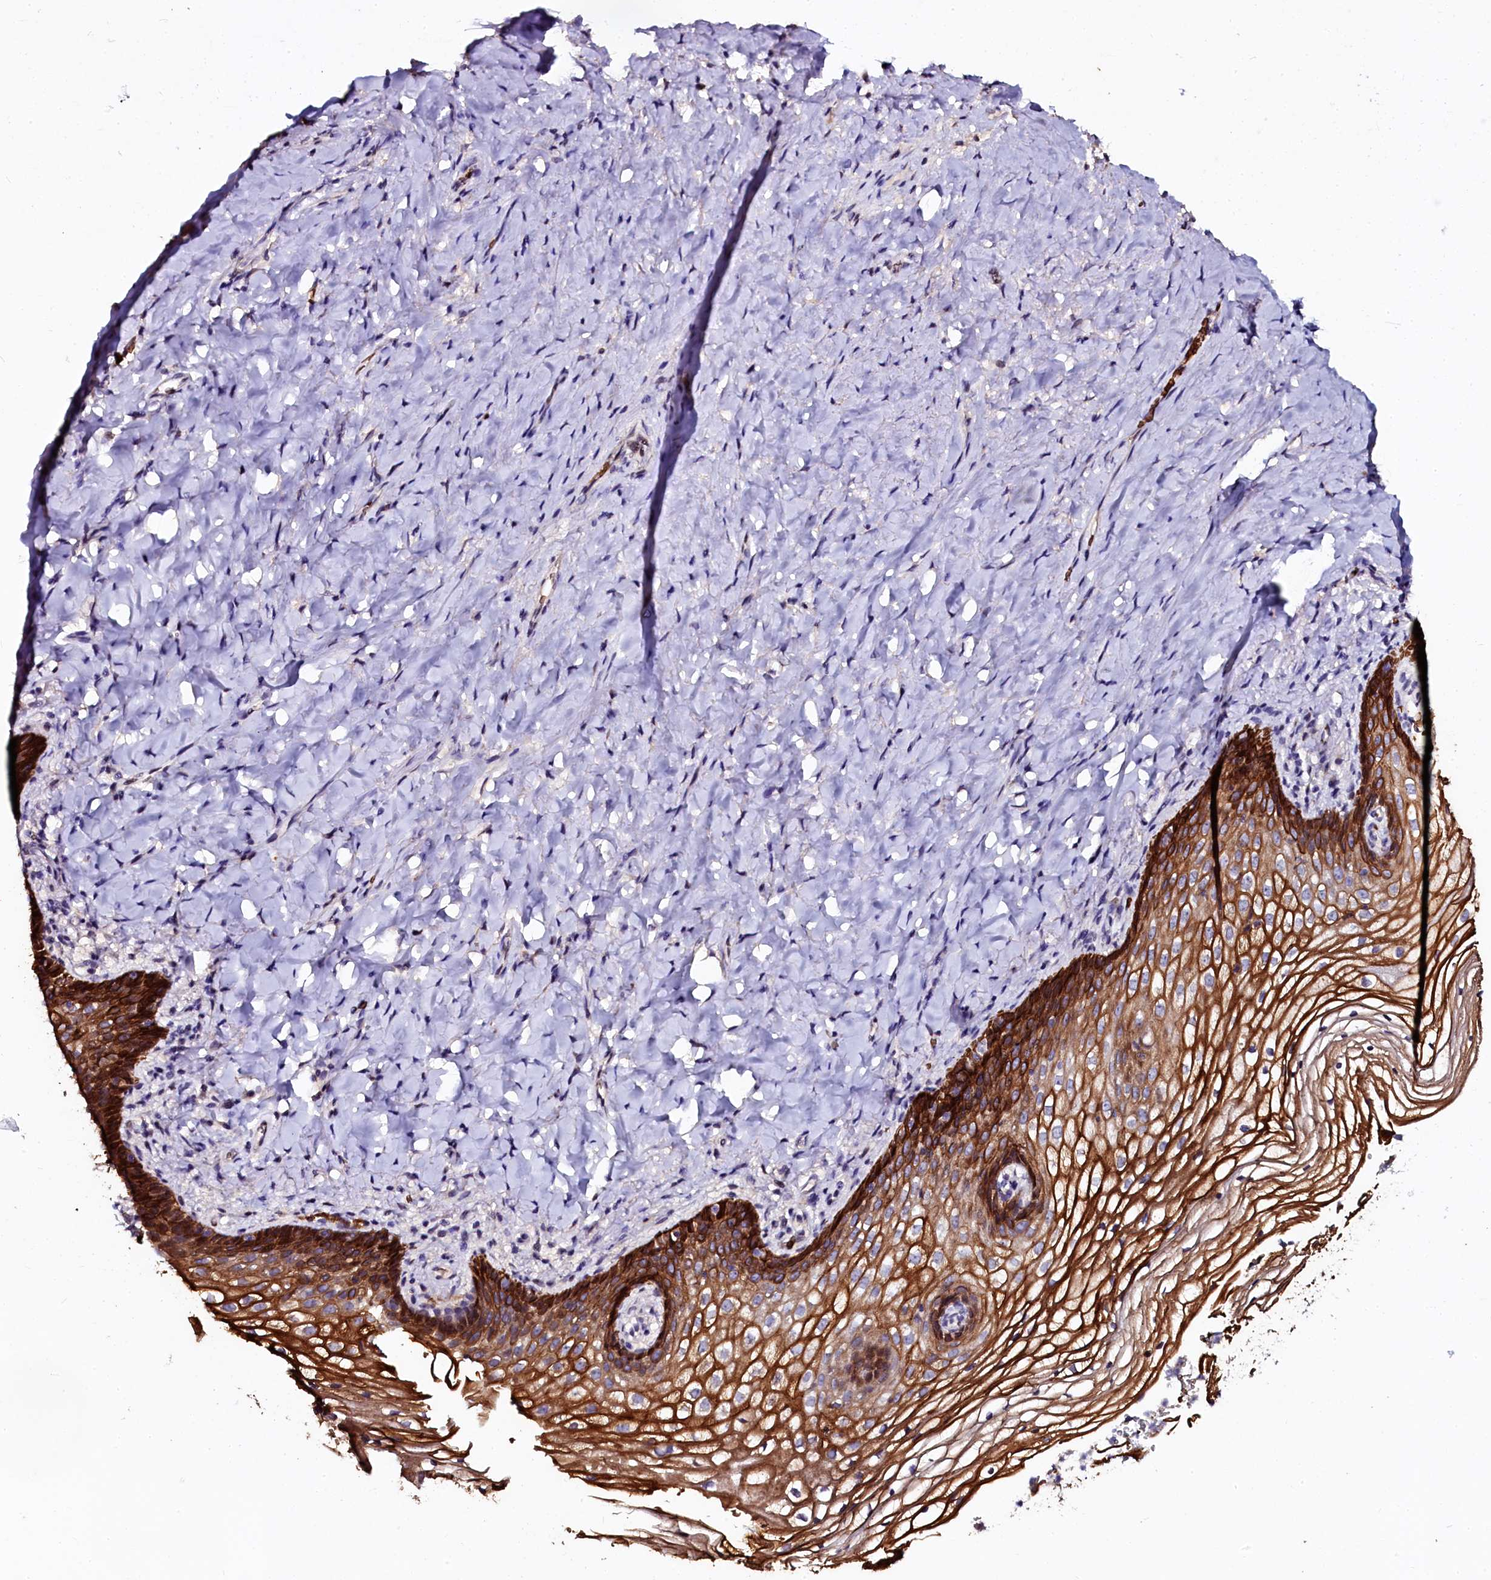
{"staining": {"intensity": "strong", "quantity": ">75%", "location": "cytoplasmic/membranous"}, "tissue": "vagina", "cell_type": "Squamous epithelial cells", "image_type": "normal", "snomed": [{"axis": "morphology", "description": "Normal tissue, NOS"}, {"axis": "topography", "description": "Vagina"}], "caption": "High-magnification brightfield microscopy of benign vagina stained with DAB (3,3'-diaminobenzidine) (brown) and counterstained with hematoxylin (blue). squamous epithelial cells exhibit strong cytoplasmic/membranous staining is identified in about>75% of cells.", "gene": "CTDSPL2", "patient": {"sex": "female", "age": 60}}